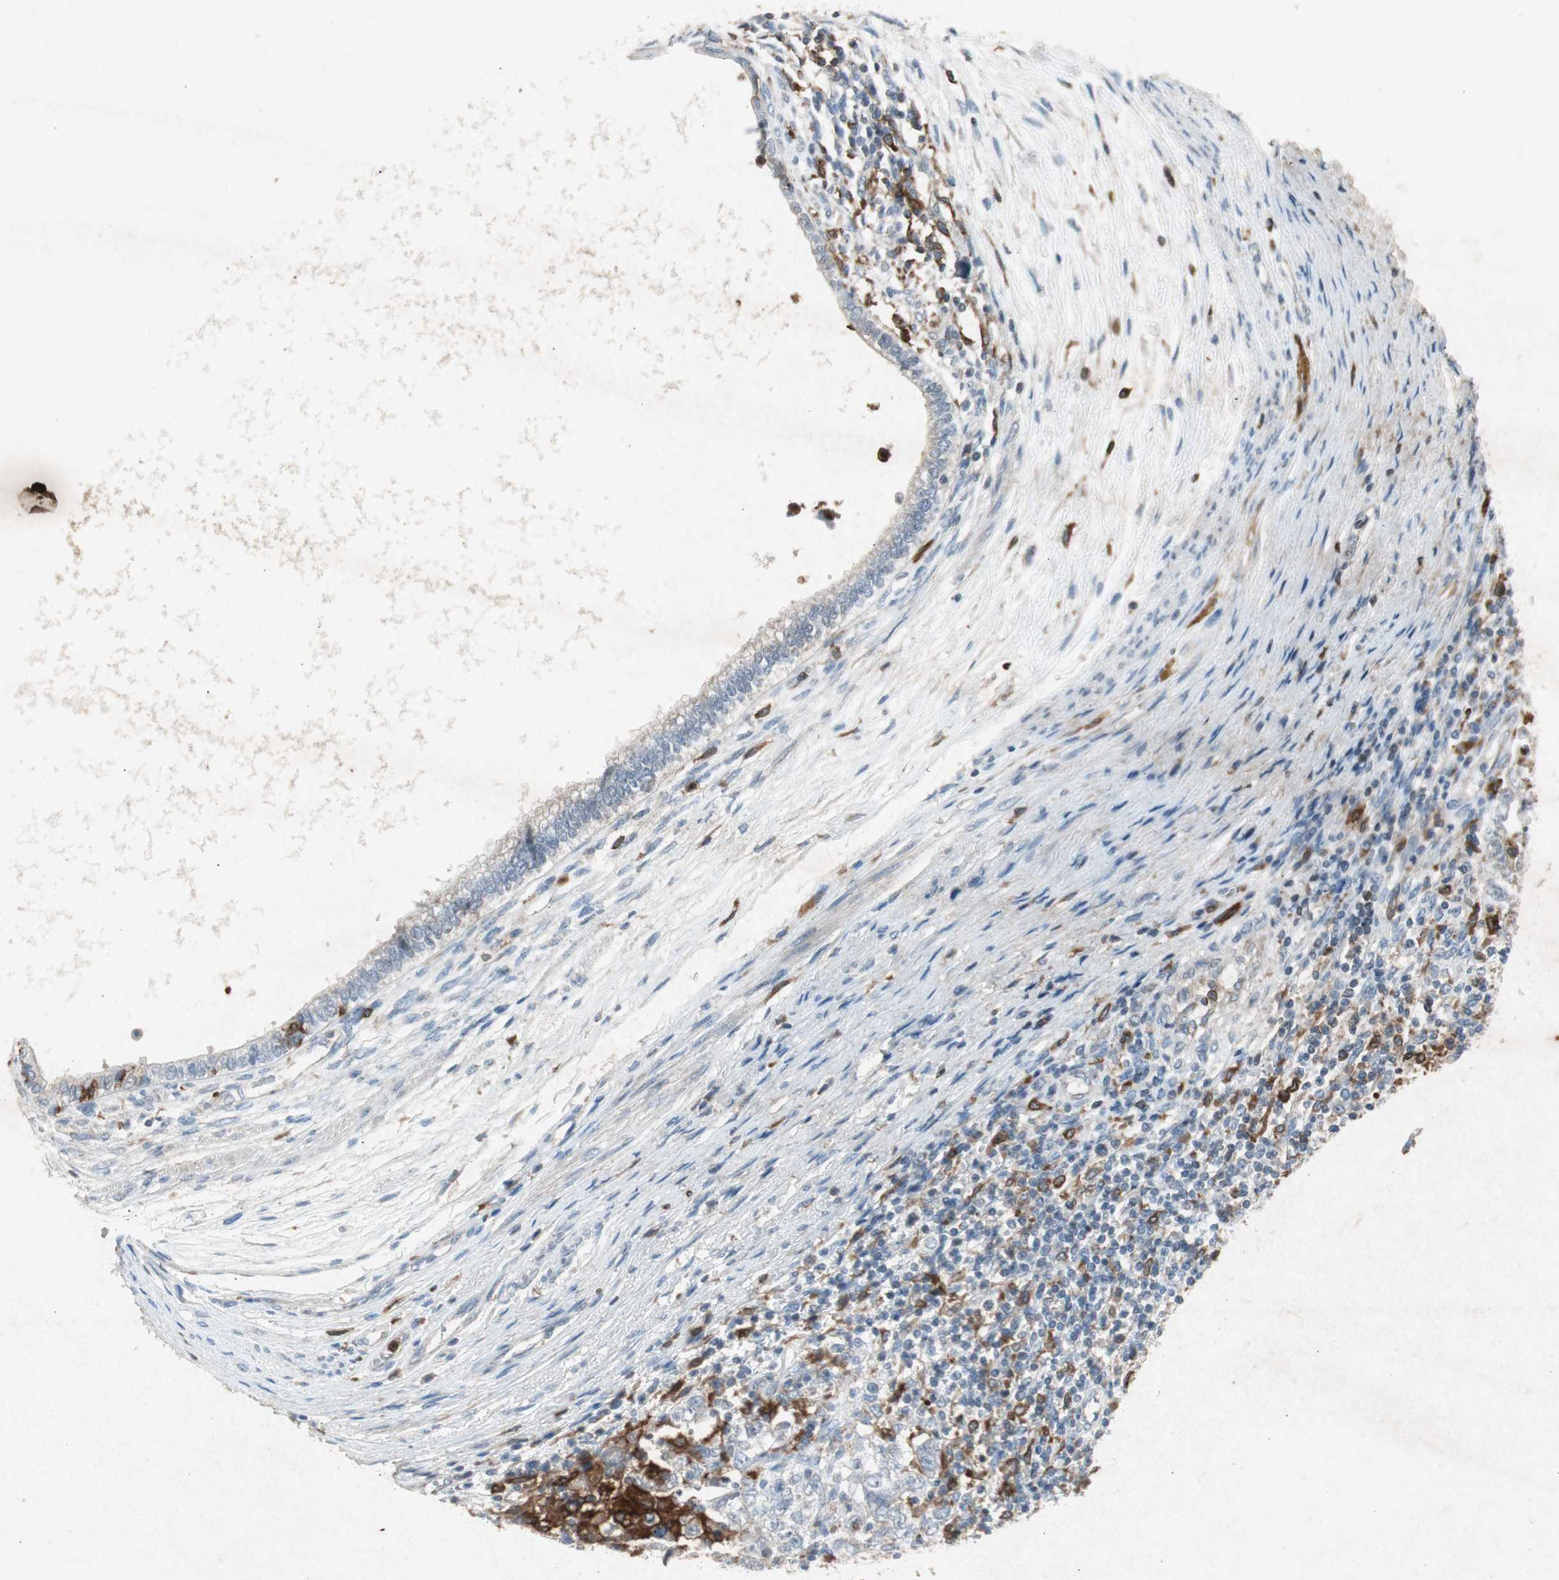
{"staining": {"intensity": "negative", "quantity": "none", "location": "none"}, "tissue": "testis cancer", "cell_type": "Tumor cells", "image_type": "cancer", "snomed": [{"axis": "morphology", "description": "Carcinoma, Embryonal, NOS"}, {"axis": "topography", "description": "Testis"}], "caption": "An immunohistochemistry image of testis cancer (embryonal carcinoma) is shown. There is no staining in tumor cells of testis cancer (embryonal carcinoma).", "gene": "TYROBP", "patient": {"sex": "male", "age": 26}}